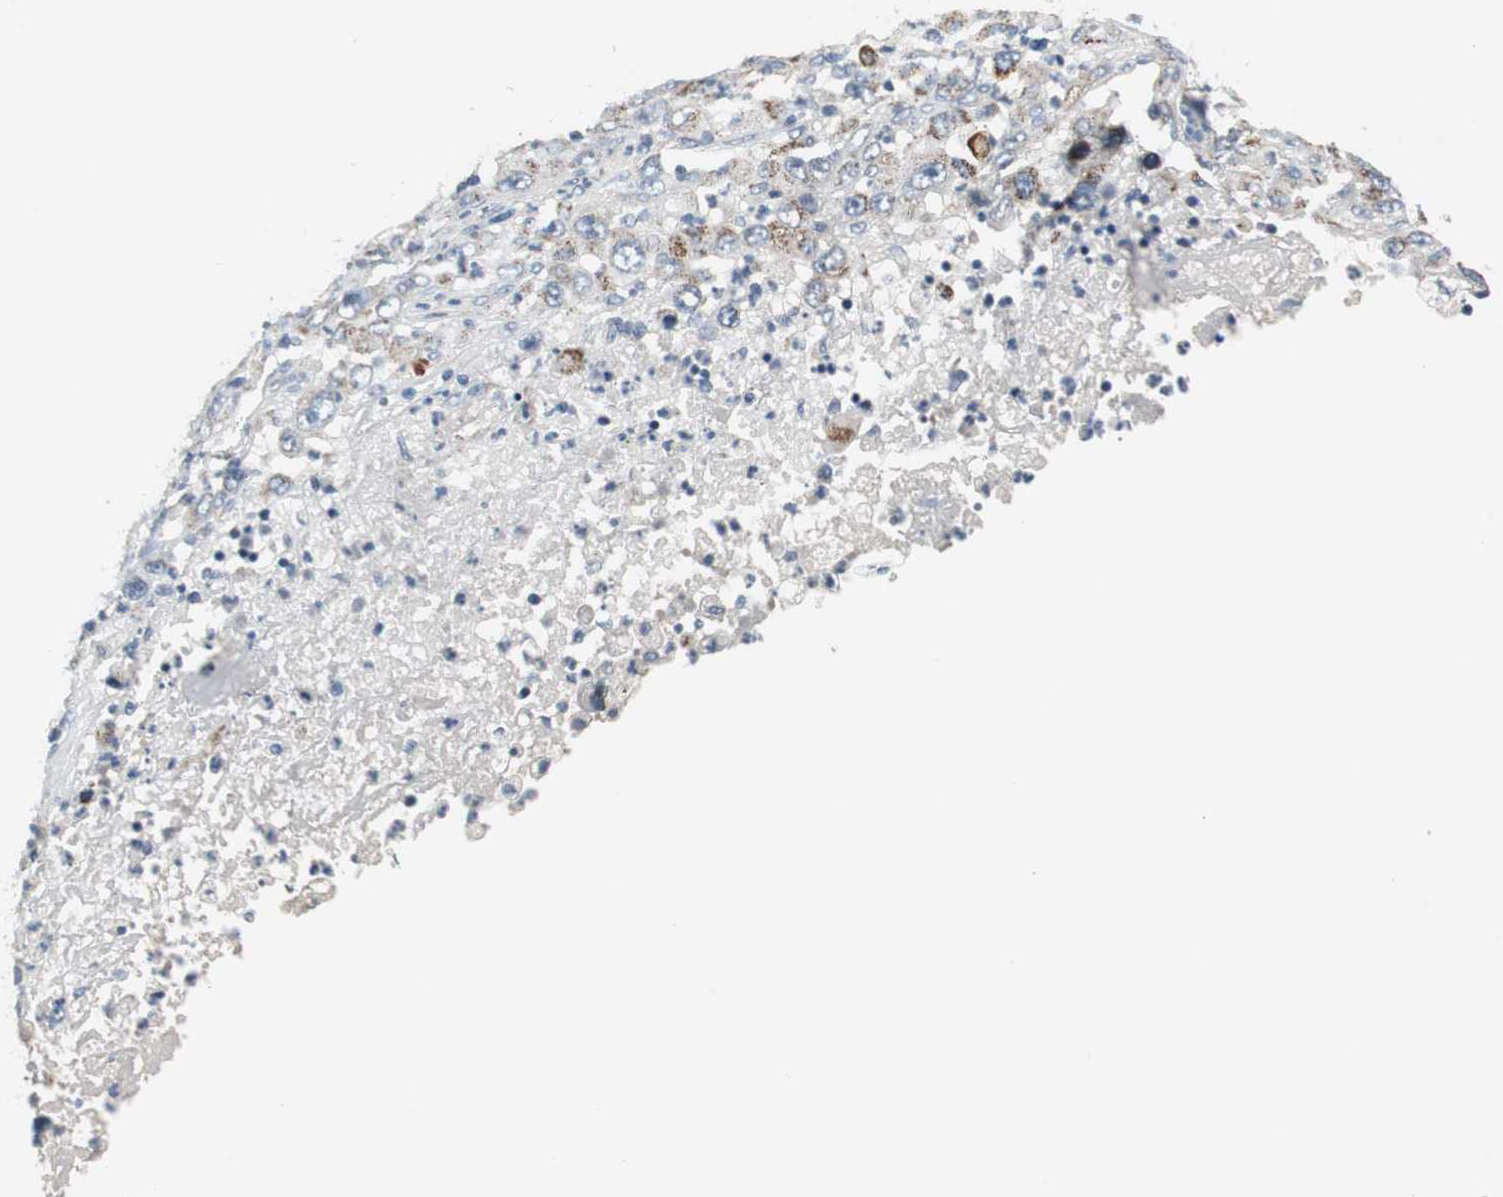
{"staining": {"intensity": "negative", "quantity": "none", "location": "none"}, "tissue": "melanoma", "cell_type": "Tumor cells", "image_type": "cancer", "snomed": [{"axis": "morphology", "description": "Malignant melanoma, Metastatic site"}, {"axis": "topography", "description": "Skin"}], "caption": "Photomicrograph shows no significant protein staining in tumor cells of malignant melanoma (metastatic site). (DAB immunohistochemistry (IHC) visualized using brightfield microscopy, high magnification).", "gene": "MYT1", "patient": {"sex": "female", "age": 56}}